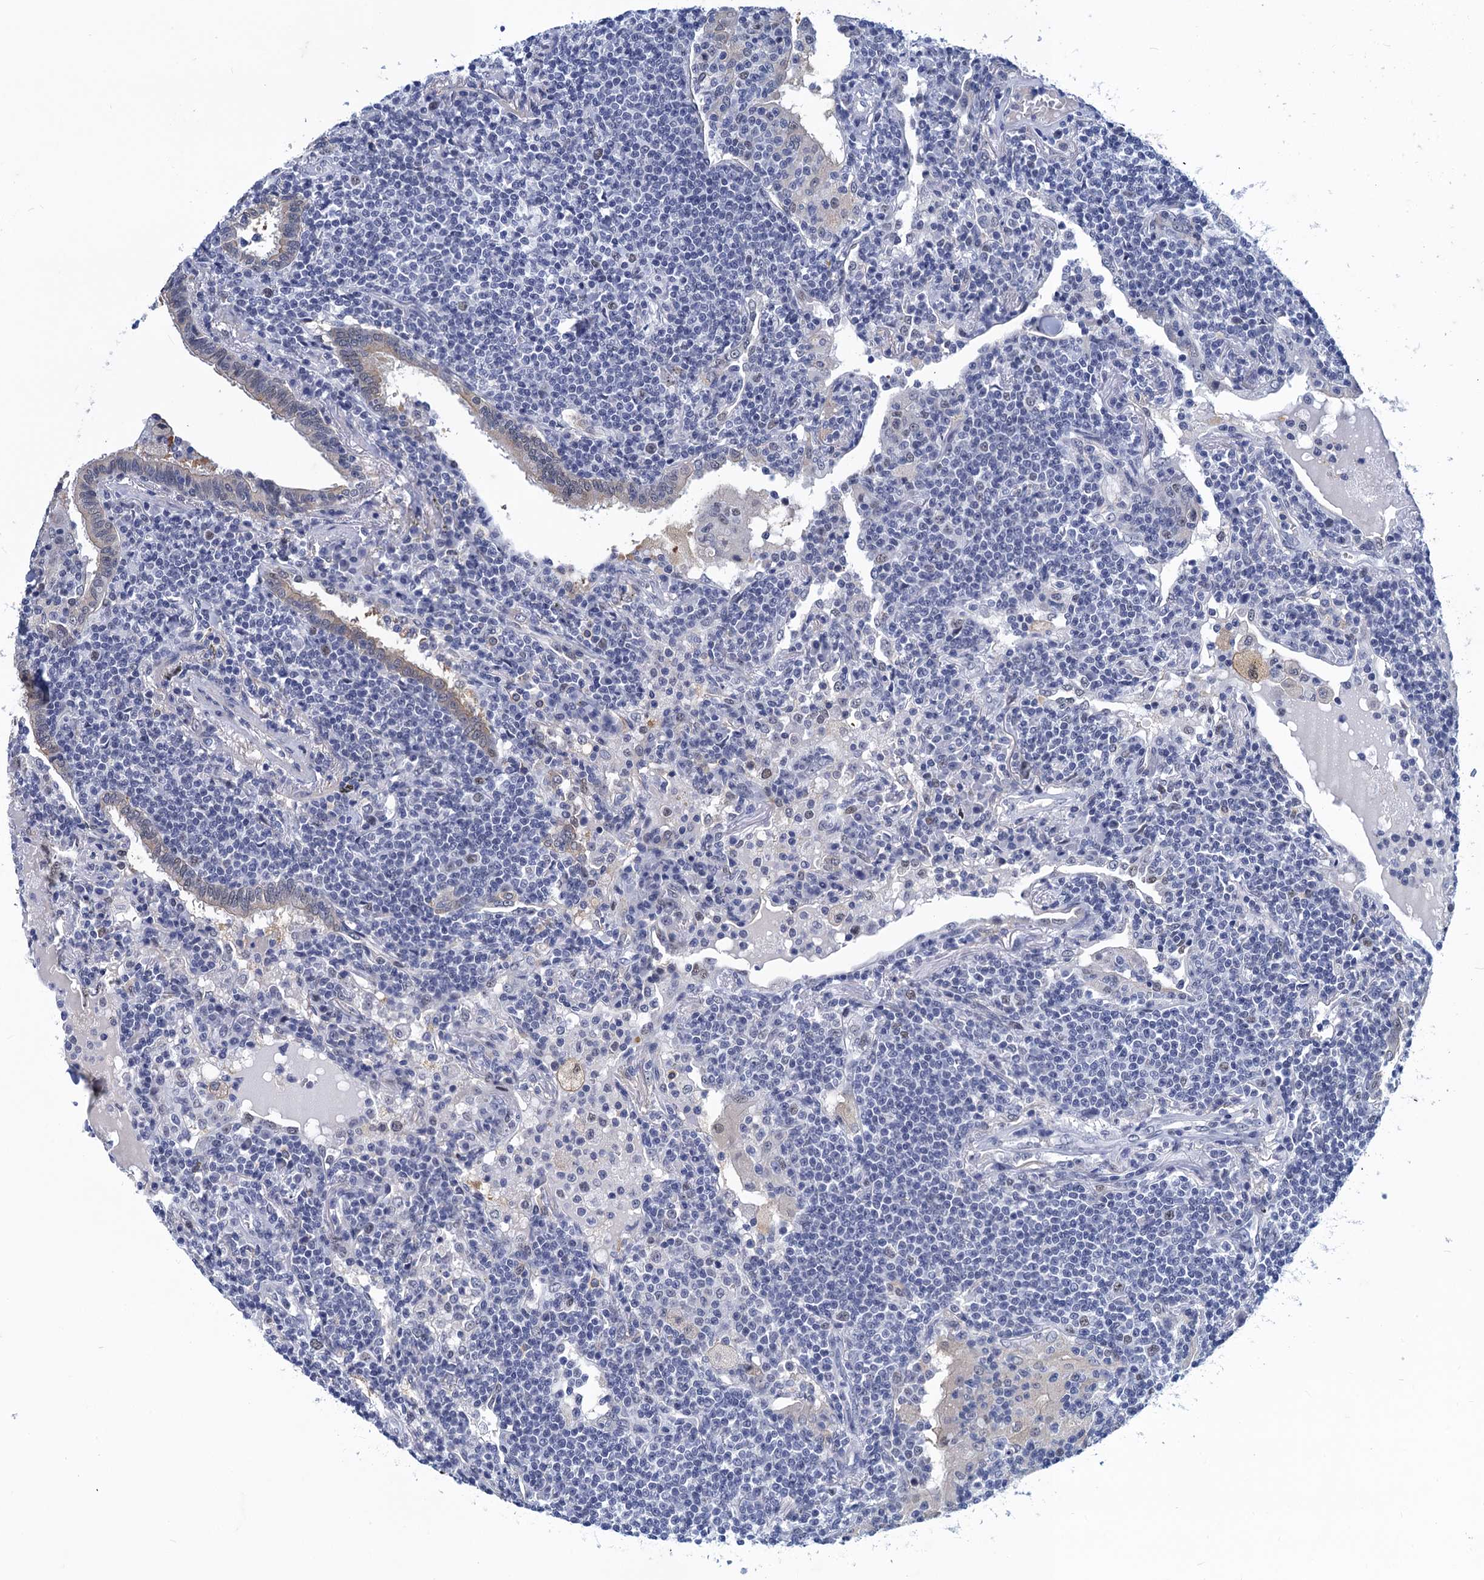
{"staining": {"intensity": "negative", "quantity": "none", "location": "none"}, "tissue": "lymphoma", "cell_type": "Tumor cells", "image_type": "cancer", "snomed": [{"axis": "morphology", "description": "Malignant lymphoma, non-Hodgkin's type, Low grade"}, {"axis": "topography", "description": "Lung"}], "caption": "The immunohistochemistry histopathology image has no significant expression in tumor cells of malignant lymphoma, non-Hodgkin's type (low-grade) tissue.", "gene": "GINS3", "patient": {"sex": "female", "age": 71}}